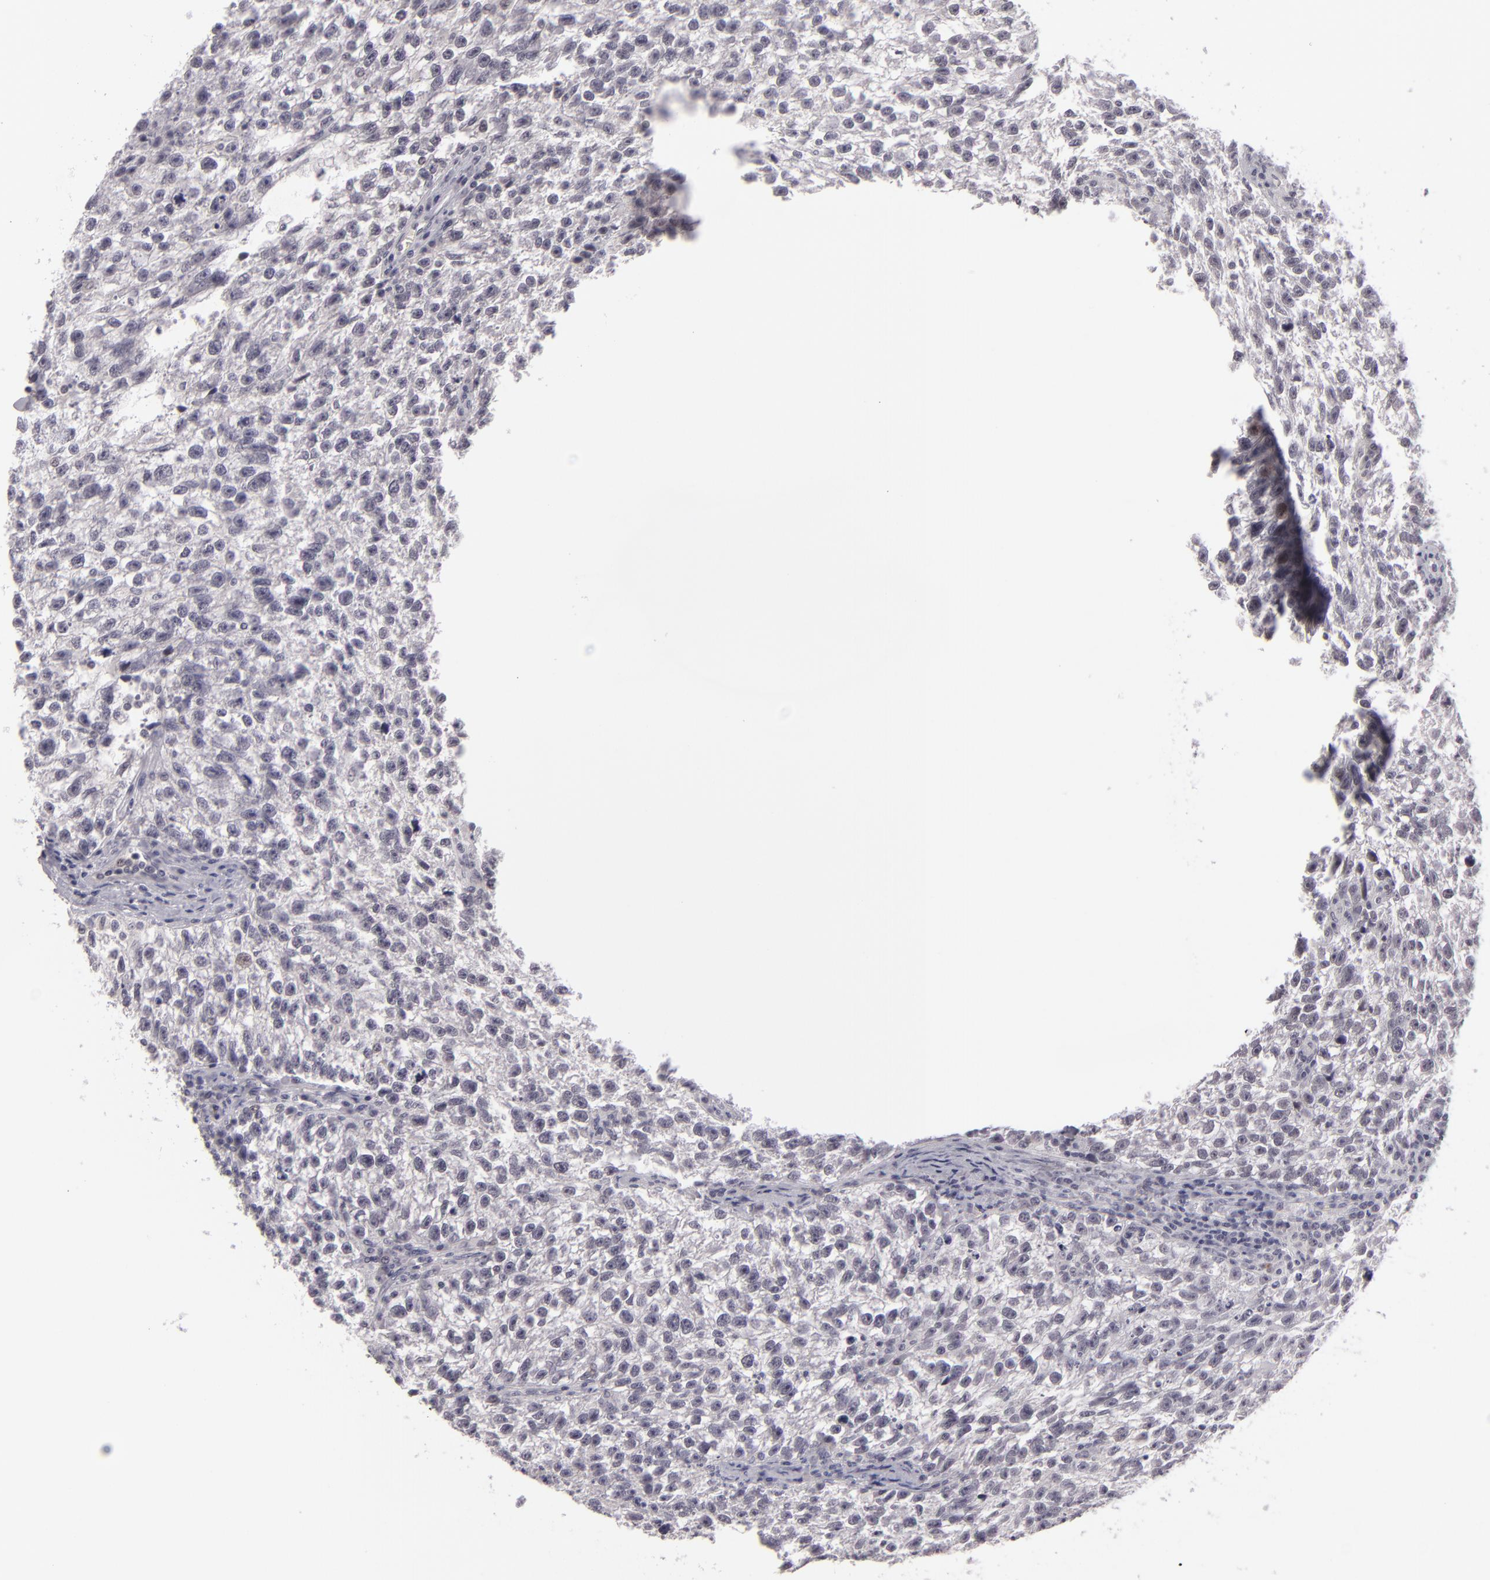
{"staining": {"intensity": "negative", "quantity": "none", "location": "none"}, "tissue": "testis cancer", "cell_type": "Tumor cells", "image_type": "cancer", "snomed": [{"axis": "morphology", "description": "Seminoma, NOS"}, {"axis": "topography", "description": "Testis"}], "caption": "Immunohistochemical staining of testis cancer shows no significant expression in tumor cells.", "gene": "ZNF205", "patient": {"sex": "male", "age": 38}}